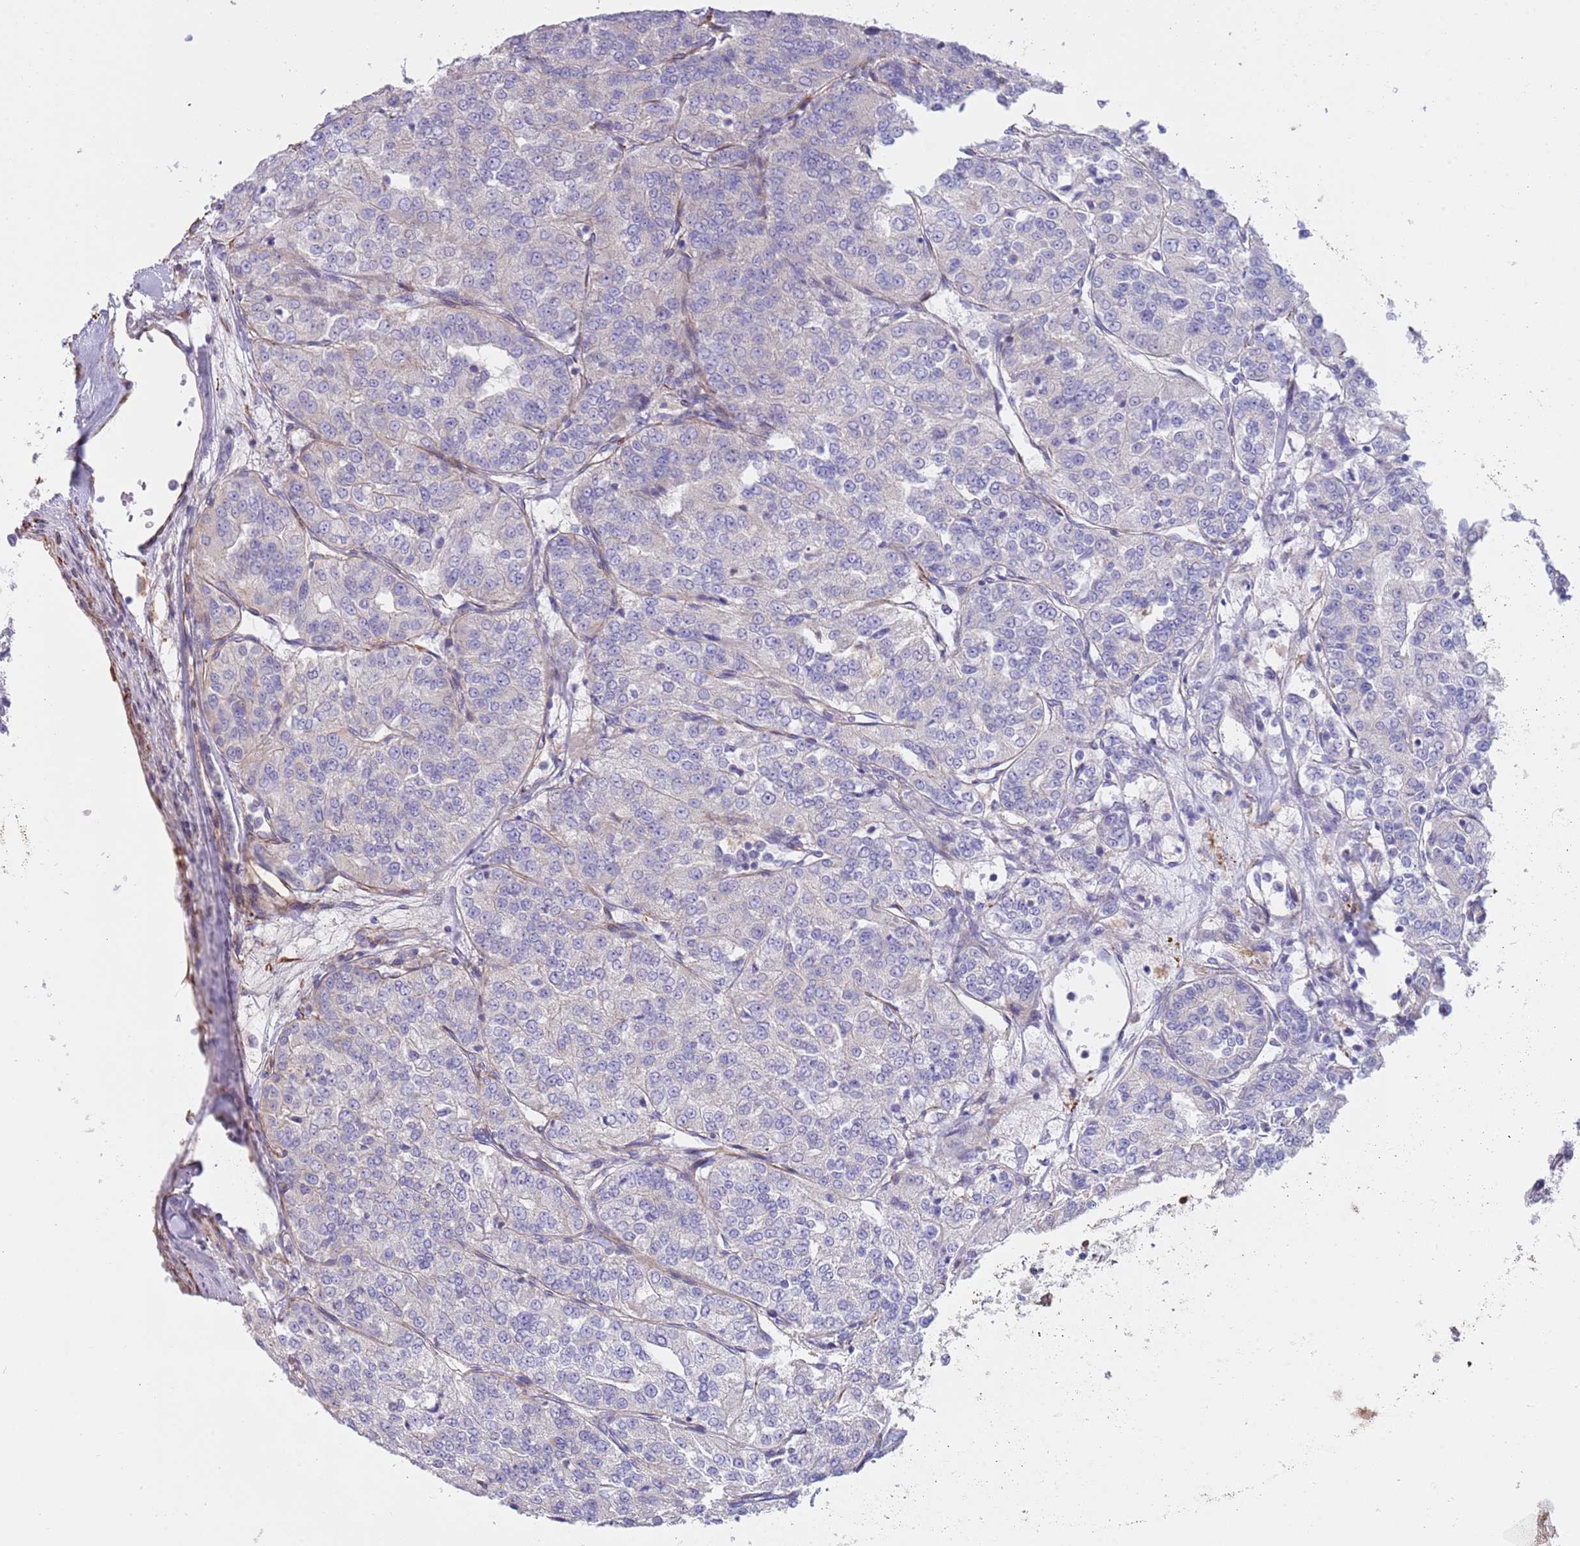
{"staining": {"intensity": "negative", "quantity": "none", "location": "none"}, "tissue": "renal cancer", "cell_type": "Tumor cells", "image_type": "cancer", "snomed": [{"axis": "morphology", "description": "Adenocarcinoma, NOS"}, {"axis": "topography", "description": "Kidney"}], "caption": "Renal adenocarcinoma was stained to show a protein in brown. There is no significant staining in tumor cells. The staining was performed using DAB to visualize the protein expression in brown, while the nuclei were stained in blue with hematoxylin (Magnification: 20x).", "gene": "MOGAT1", "patient": {"sex": "female", "age": 63}}